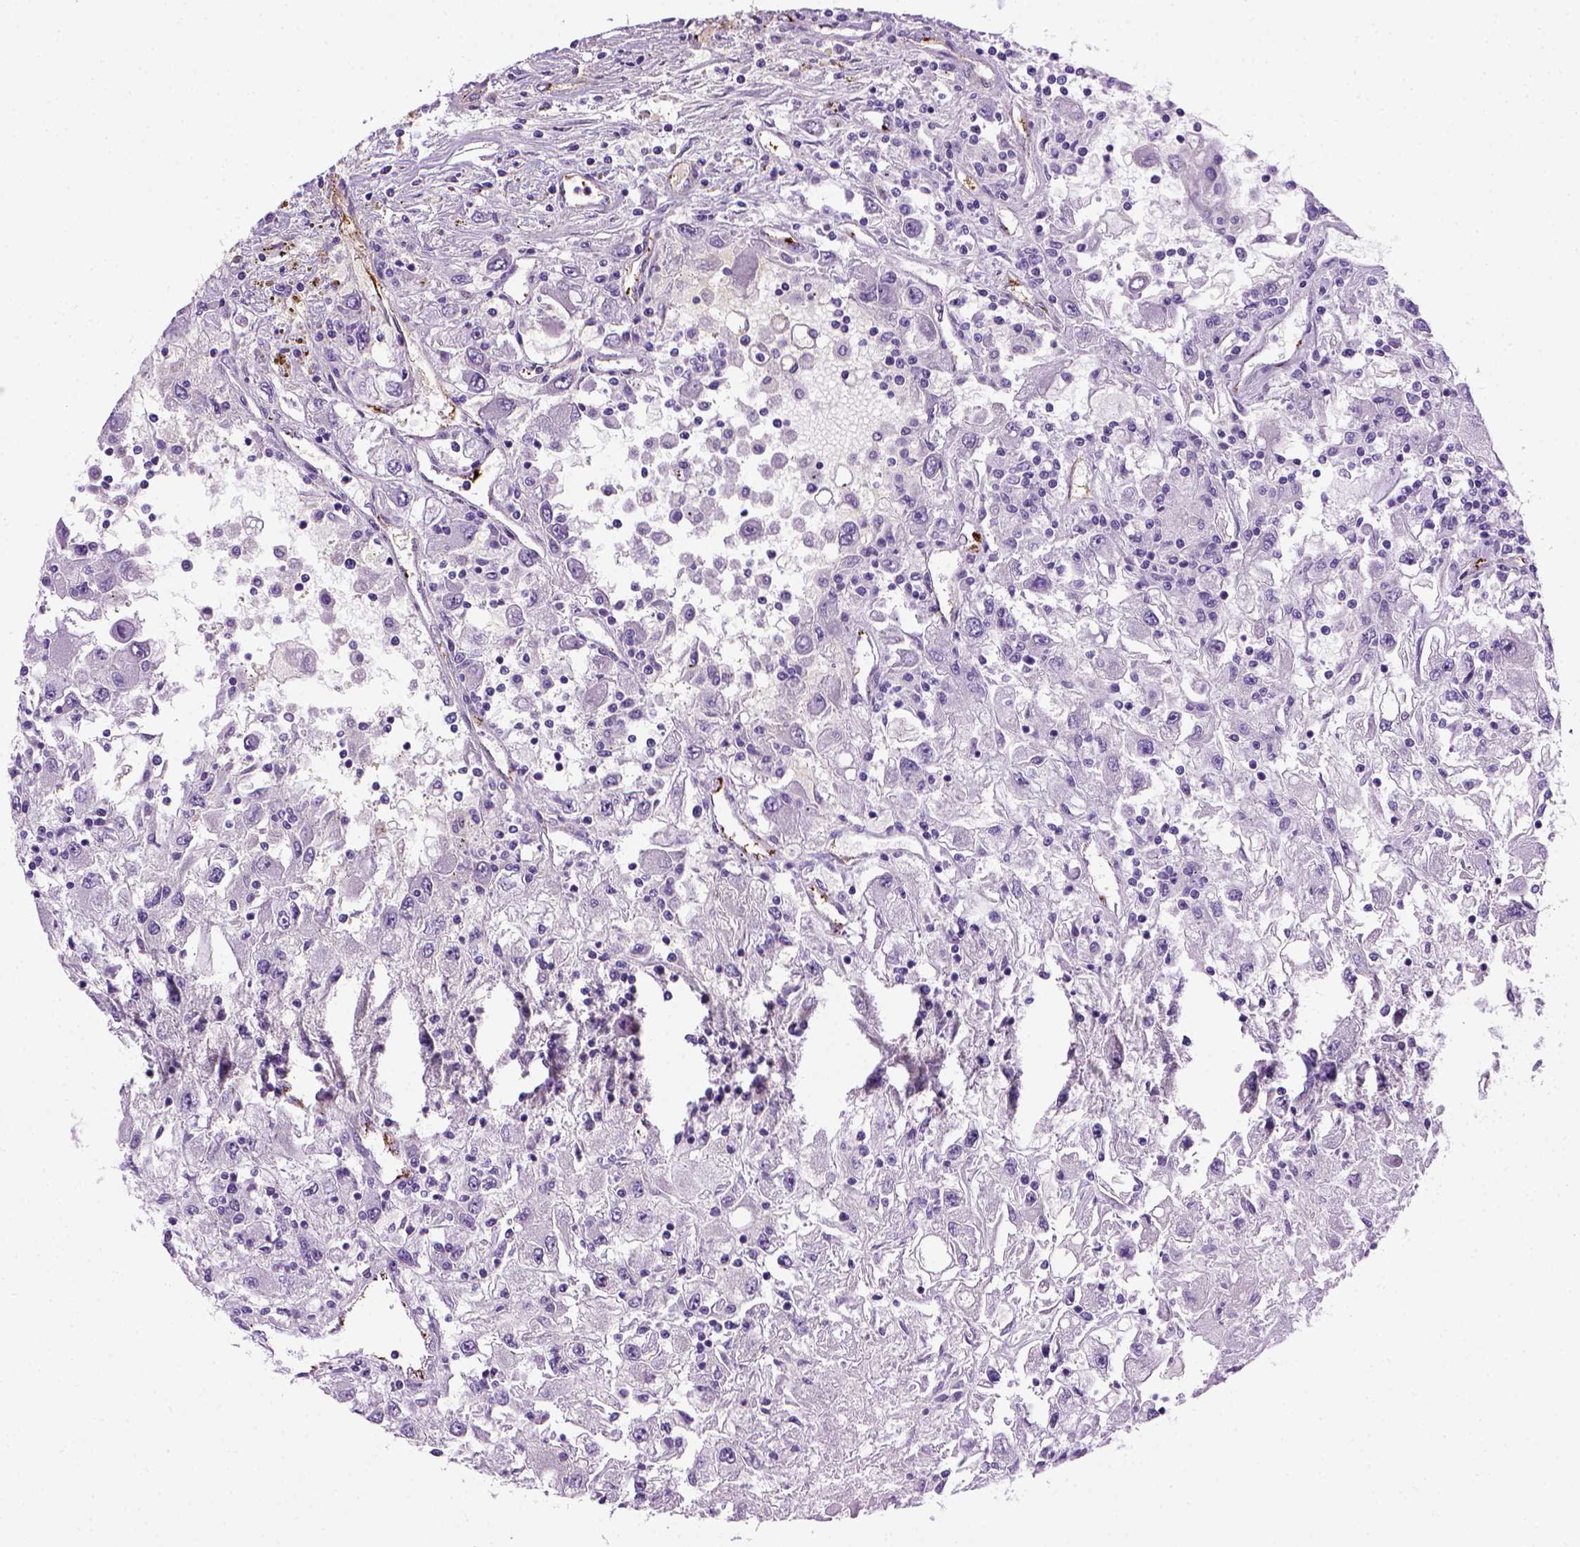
{"staining": {"intensity": "negative", "quantity": "none", "location": "none"}, "tissue": "renal cancer", "cell_type": "Tumor cells", "image_type": "cancer", "snomed": [{"axis": "morphology", "description": "Adenocarcinoma, NOS"}, {"axis": "topography", "description": "Kidney"}], "caption": "There is no significant positivity in tumor cells of renal cancer.", "gene": "VWF", "patient": {"sex": "female", "age": 67}}